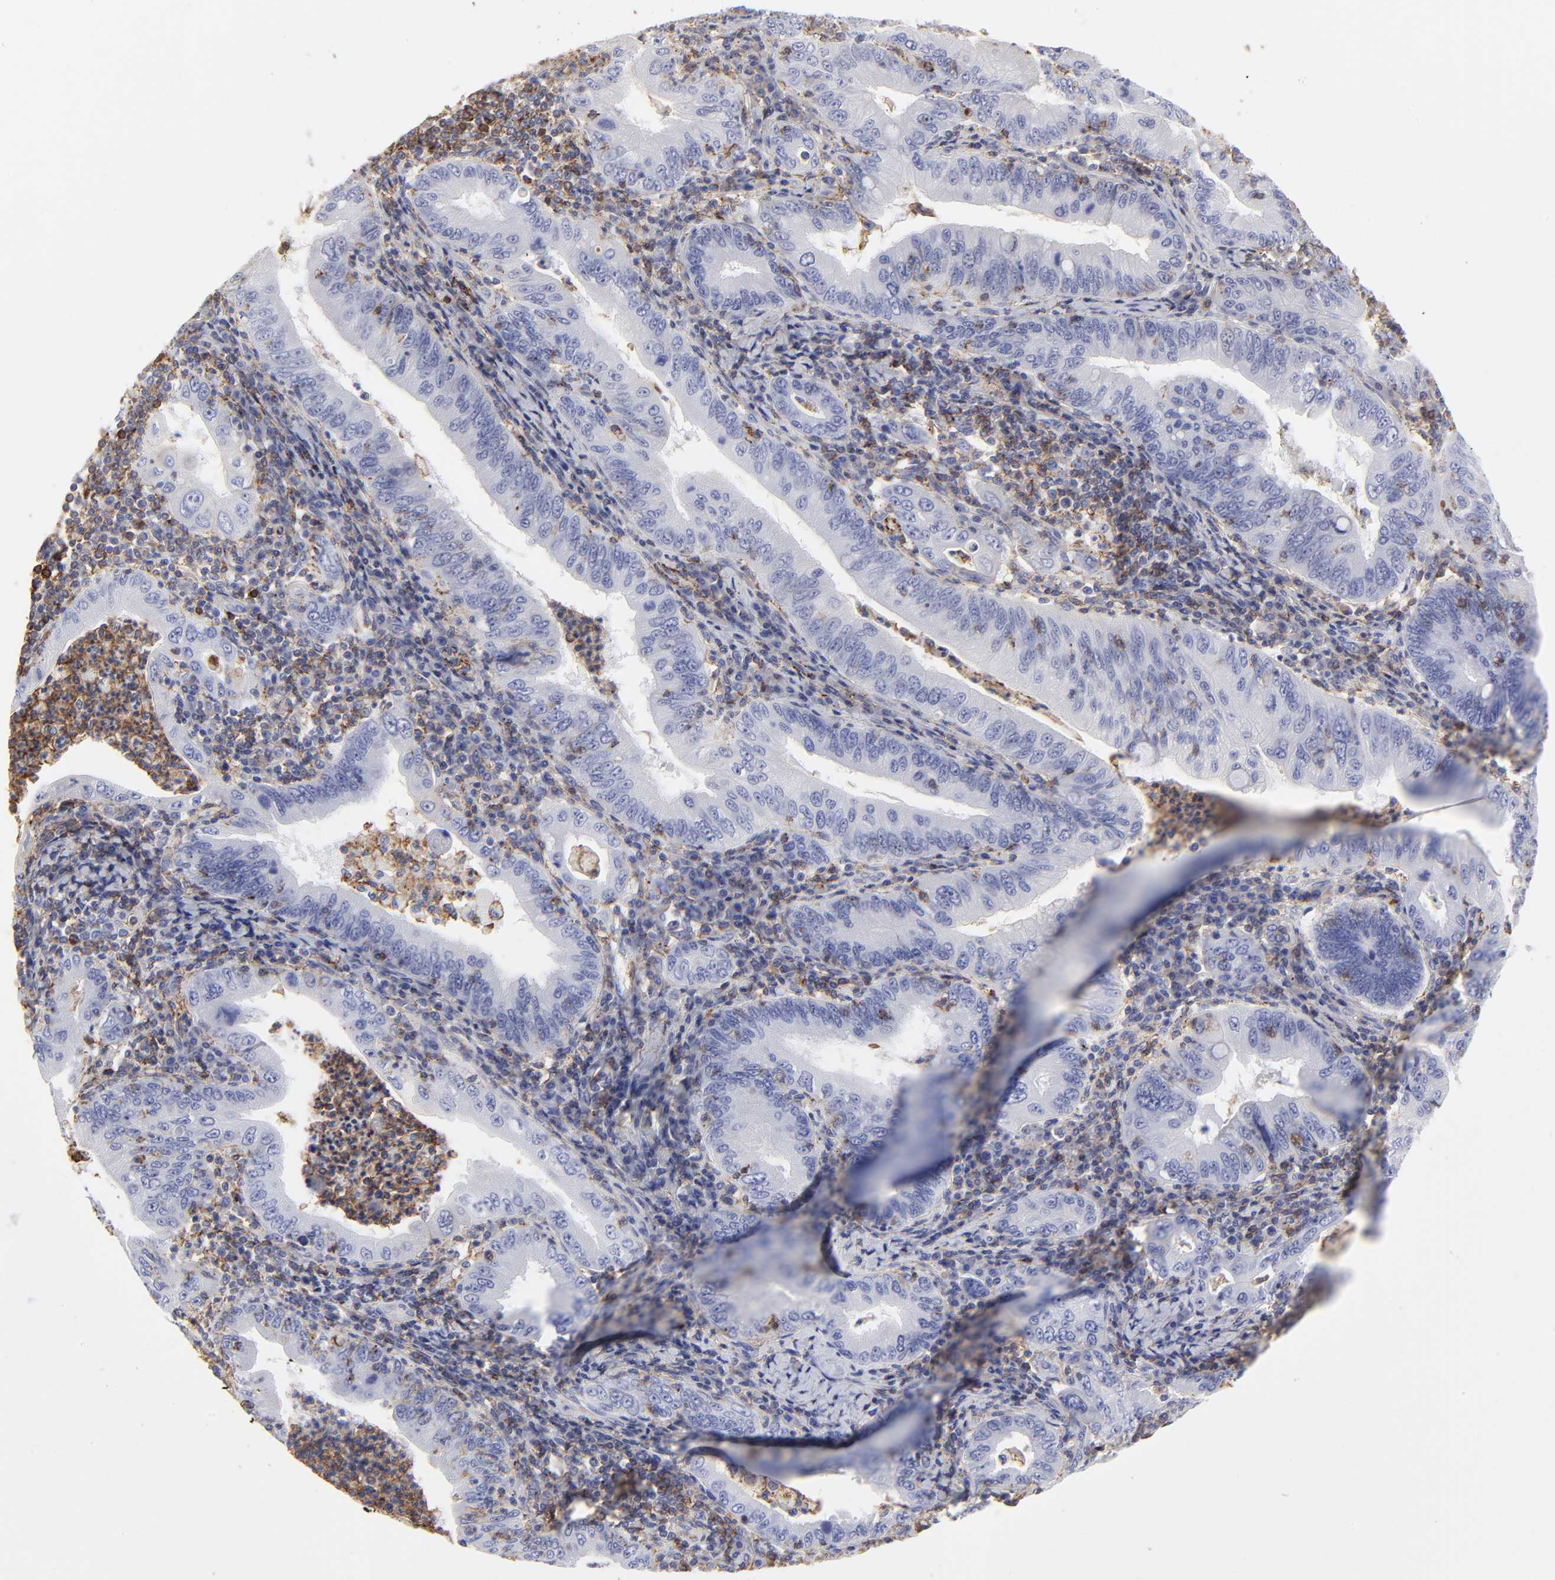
{"staining": {"intensity": "negative", "quantity": "none", "location": "none"}, "tissue": "stomach cancer", "cell_type": "Tumor cells", "image_type": "cancer", "snomed": [{"axis": "morphology", "description": "Normal tissue, NOS"}, {"axis": "morphology", "description": "Adenocarcinoma, NOS"}, {"axis": "topography", "description": "Esophagus"}, {"axis": "topography", "description": "Stomach, upper"}, {"axis": "topography", "description": "Peripheral nerve tissue"}], "caption": "The immunohistochemistry (IHC) micrograph has no significant expression in tumor cells of stomach cancer tissue.", "gene": "ANXA6", "patient": {"sex": "male", "age": 62}}